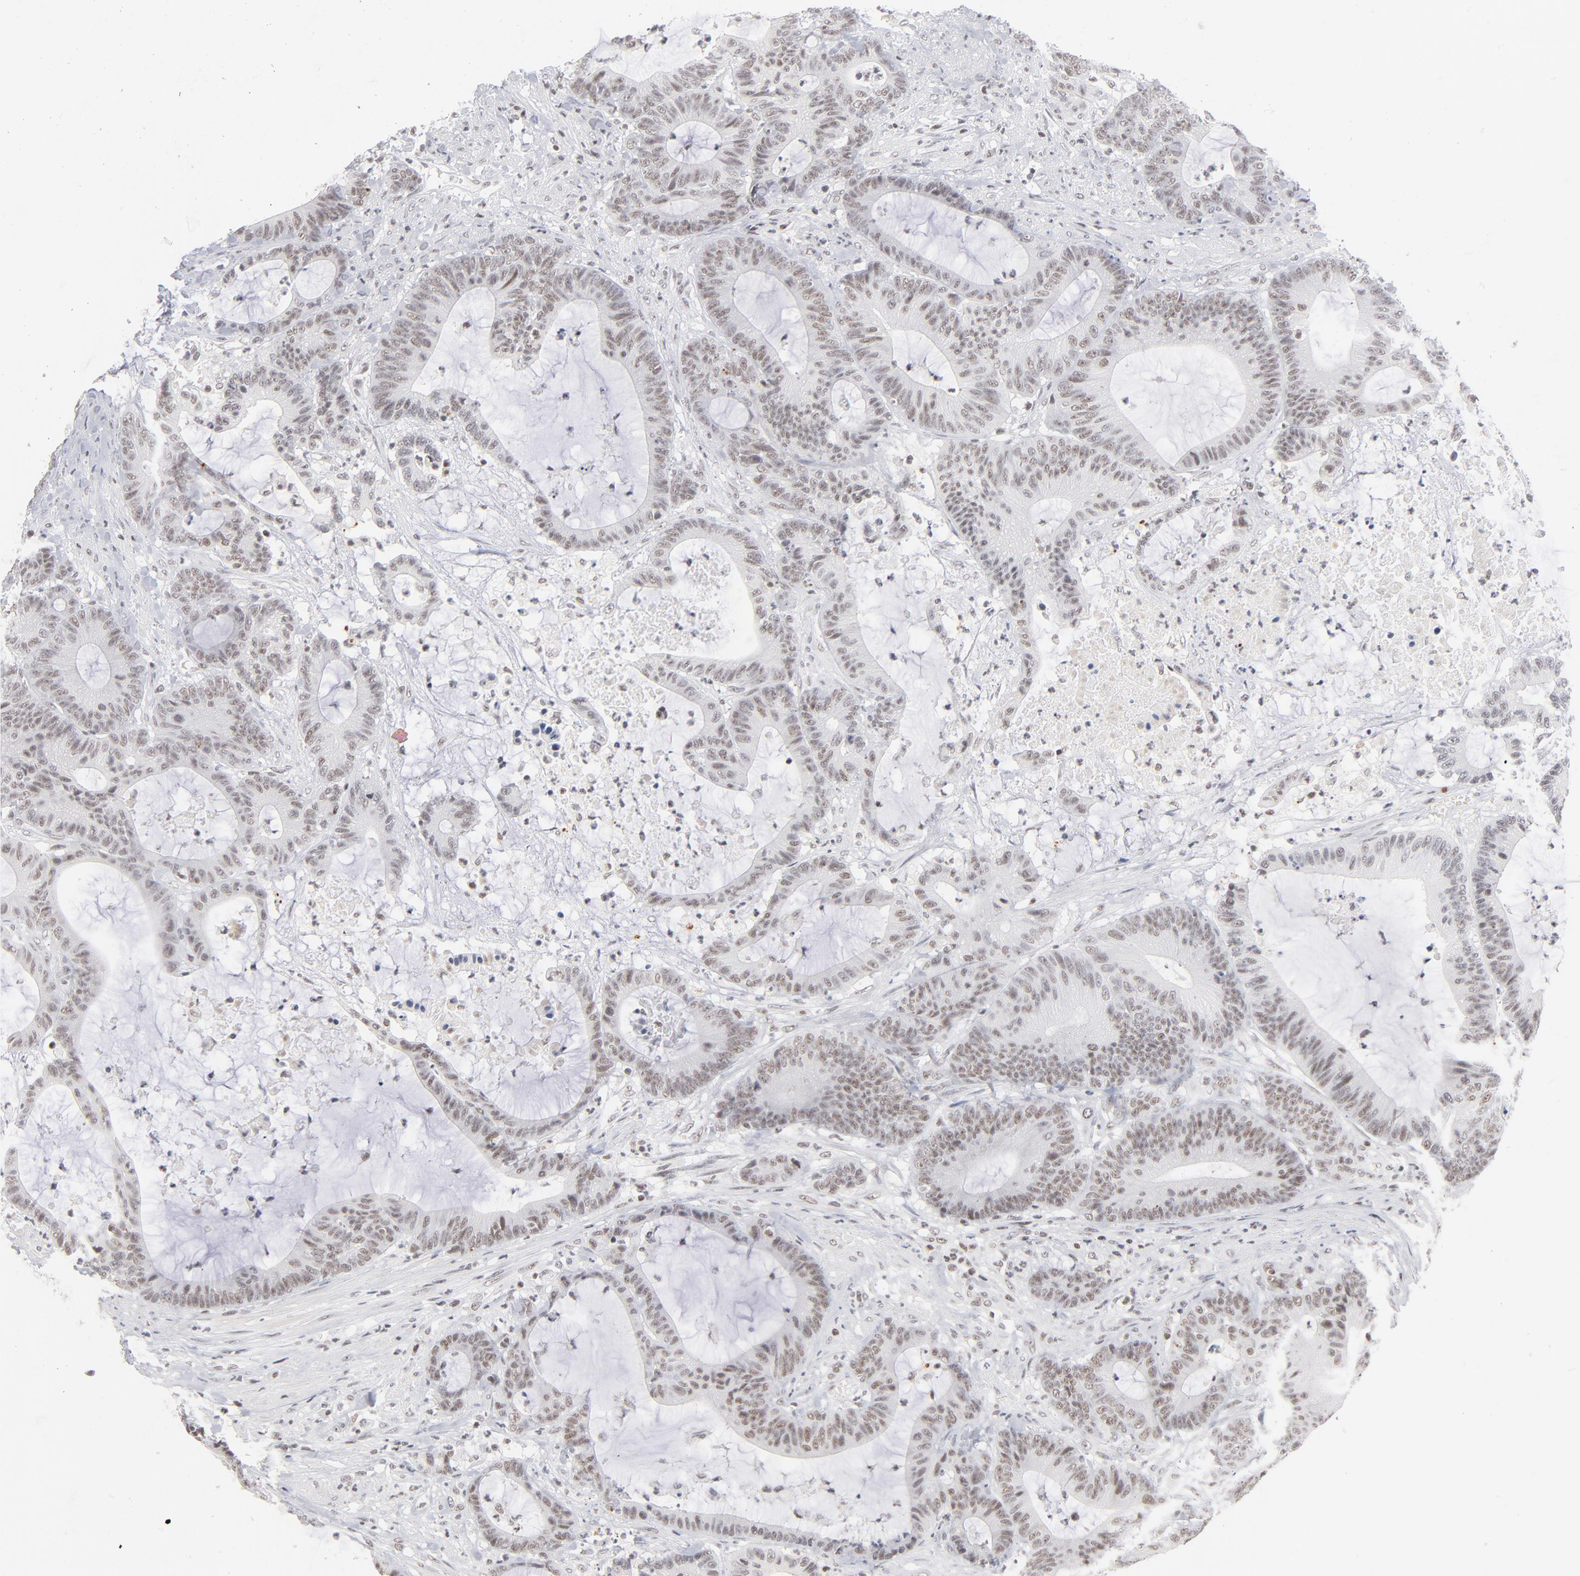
{"staining": {"intensity": "weak", "quantity": "25%-75%", "location": "nuclear"}, "tissue": "colorectal cancer", "cell_type": "Tumor cells", "image_type": "cancer", "snomed": [{"axis": "morphology", "description": "Adenocarcinoma, NOS"}, {"axis": "topography", "description": "Colon"}], "caption": "Immunohistochemical staining of human colorectal cancer exhibits low levels of weak nuclear protein positivity in approximately 25%-75% of tumor cells.", "gene": "ZNF143", "patient": {"sex": "female", "age": 84}}